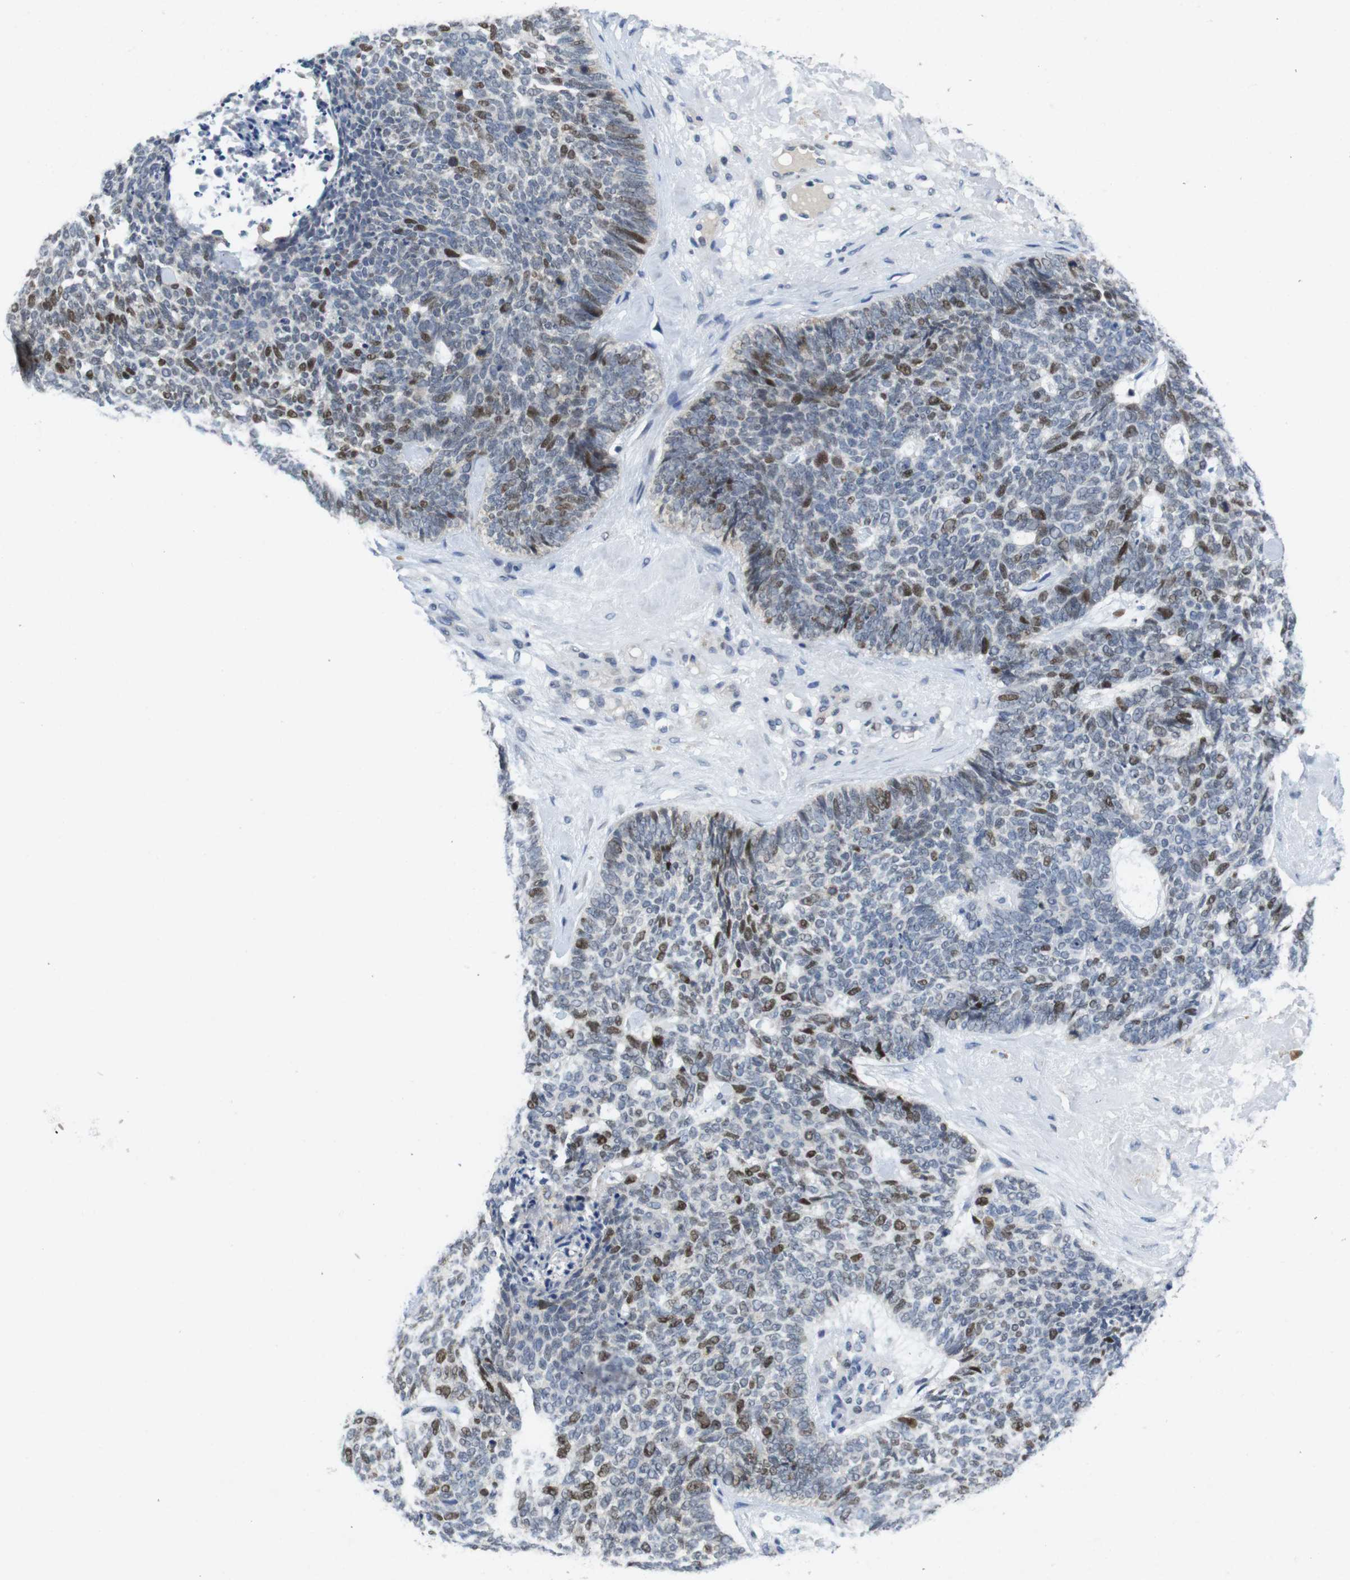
{"staining": {"intensity": "moderate", "quantity": "25%-75%", "location": "nuclear"}, "tissue": "skin cancer", "cell_type": "Tumor cells", "image_type": "cancer", "snomed": [{"axis": "morphology", "description": "Basal cell carcinoma"}, {"axis": "topography", "description": "Skin"}], "caption": "Human skin basal cell carcinoma stained with a protein marker exhibits moderate staining in tumor cells.", "gene": "SKP2", "patient": {"sex": "female", "age": 84}}